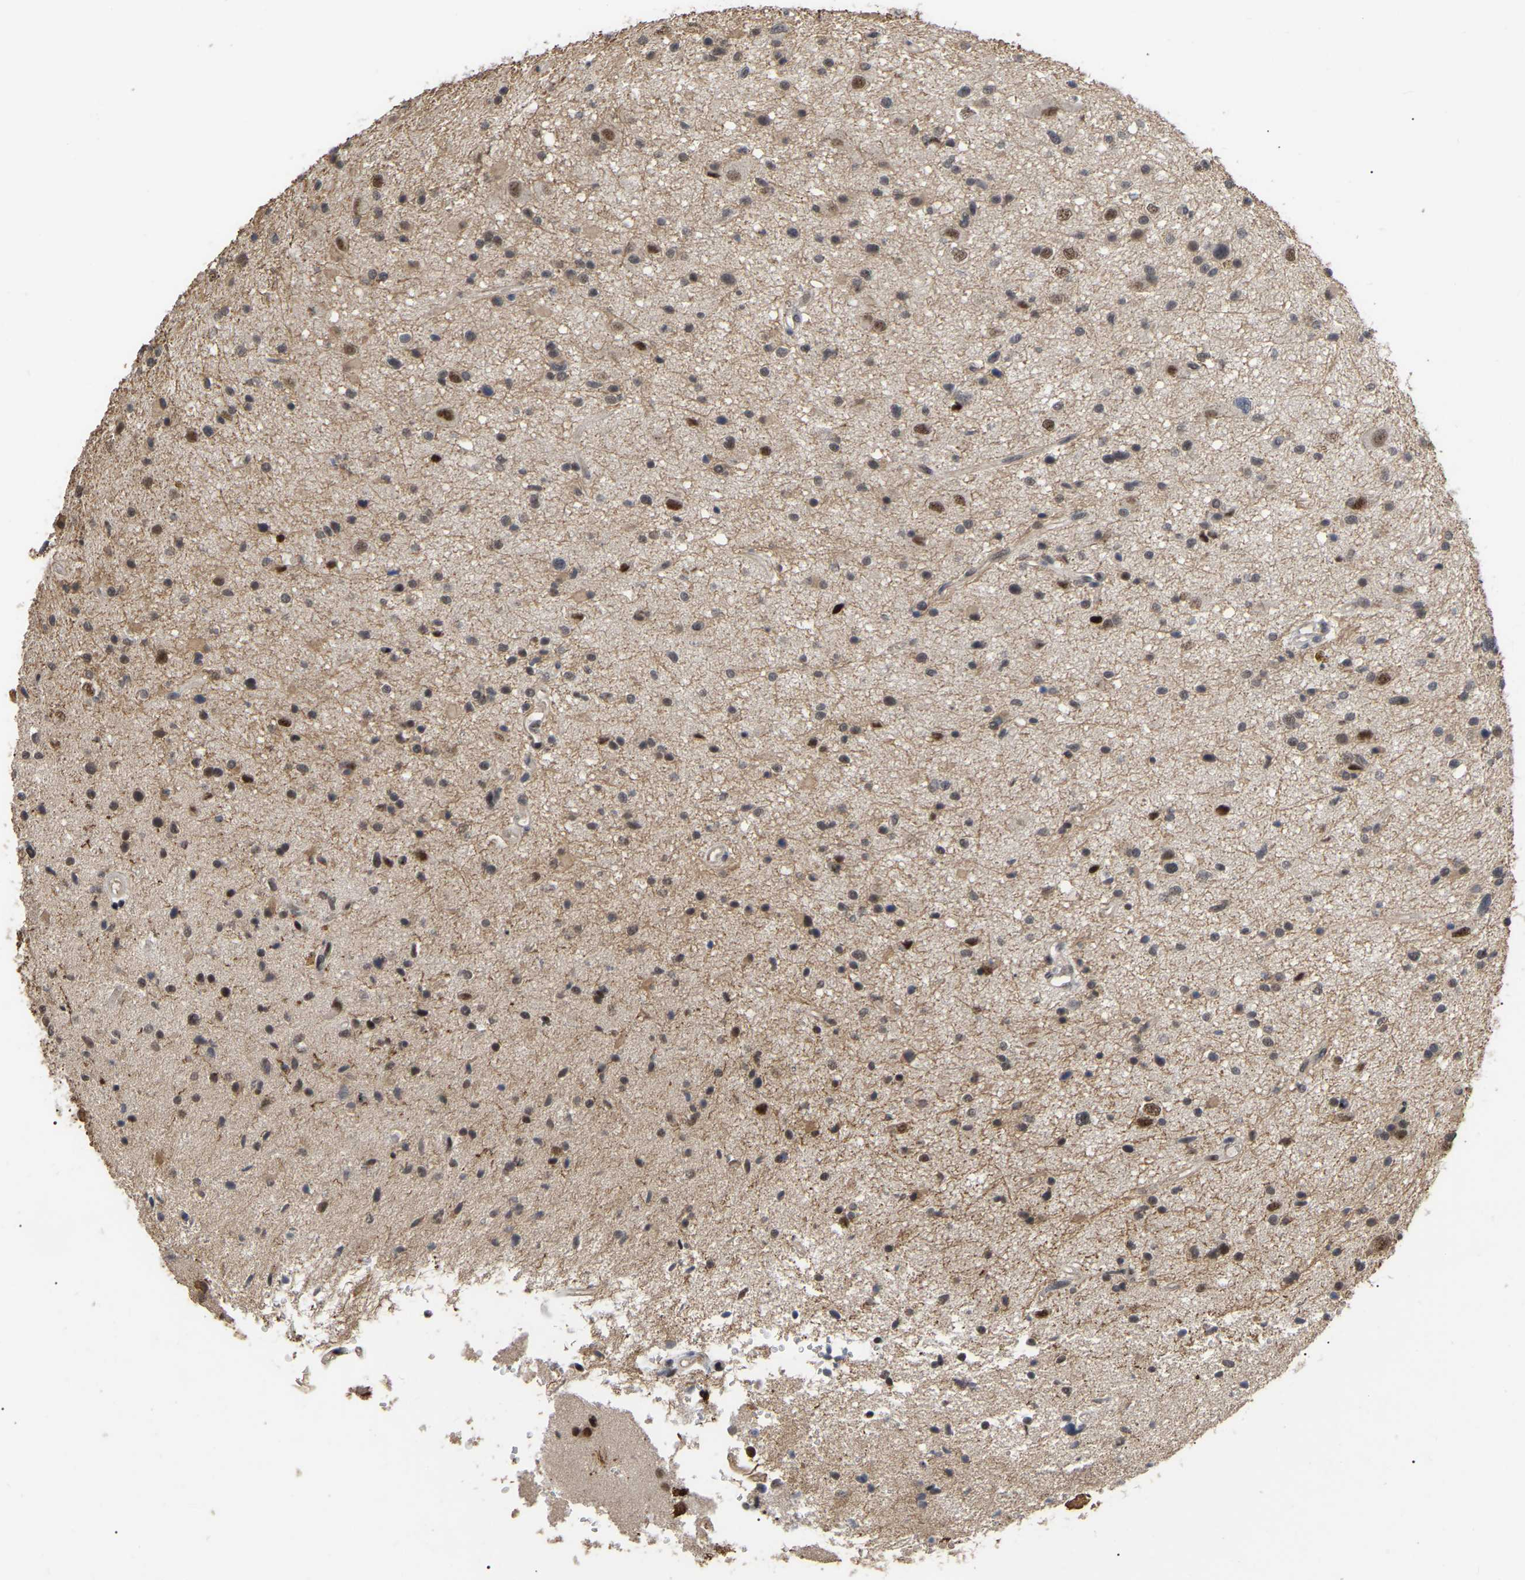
{"staining": {"intensity": "moderate", "quantity": "<25%", "location": "cytoplasmic/membranous,nuclear"}, "tissue": "glioma", "cell_type": "Tumor cells", "image_type": "cancer", "snomed": [{"axis": "morphology", "description": "Glioma, malignant, High grade"}, {"axis": "topography", "description": "Brain"}], "caption": "Immunohistochemical staining of human malignant glioma (high-grade) demonstrates low levels of moderate cytoplasmic/membranous and nuclear protein positivity in about <25% of tumor cells.", "gene": "JAZF1", "patient": {"sex": "male", "age": 33}}